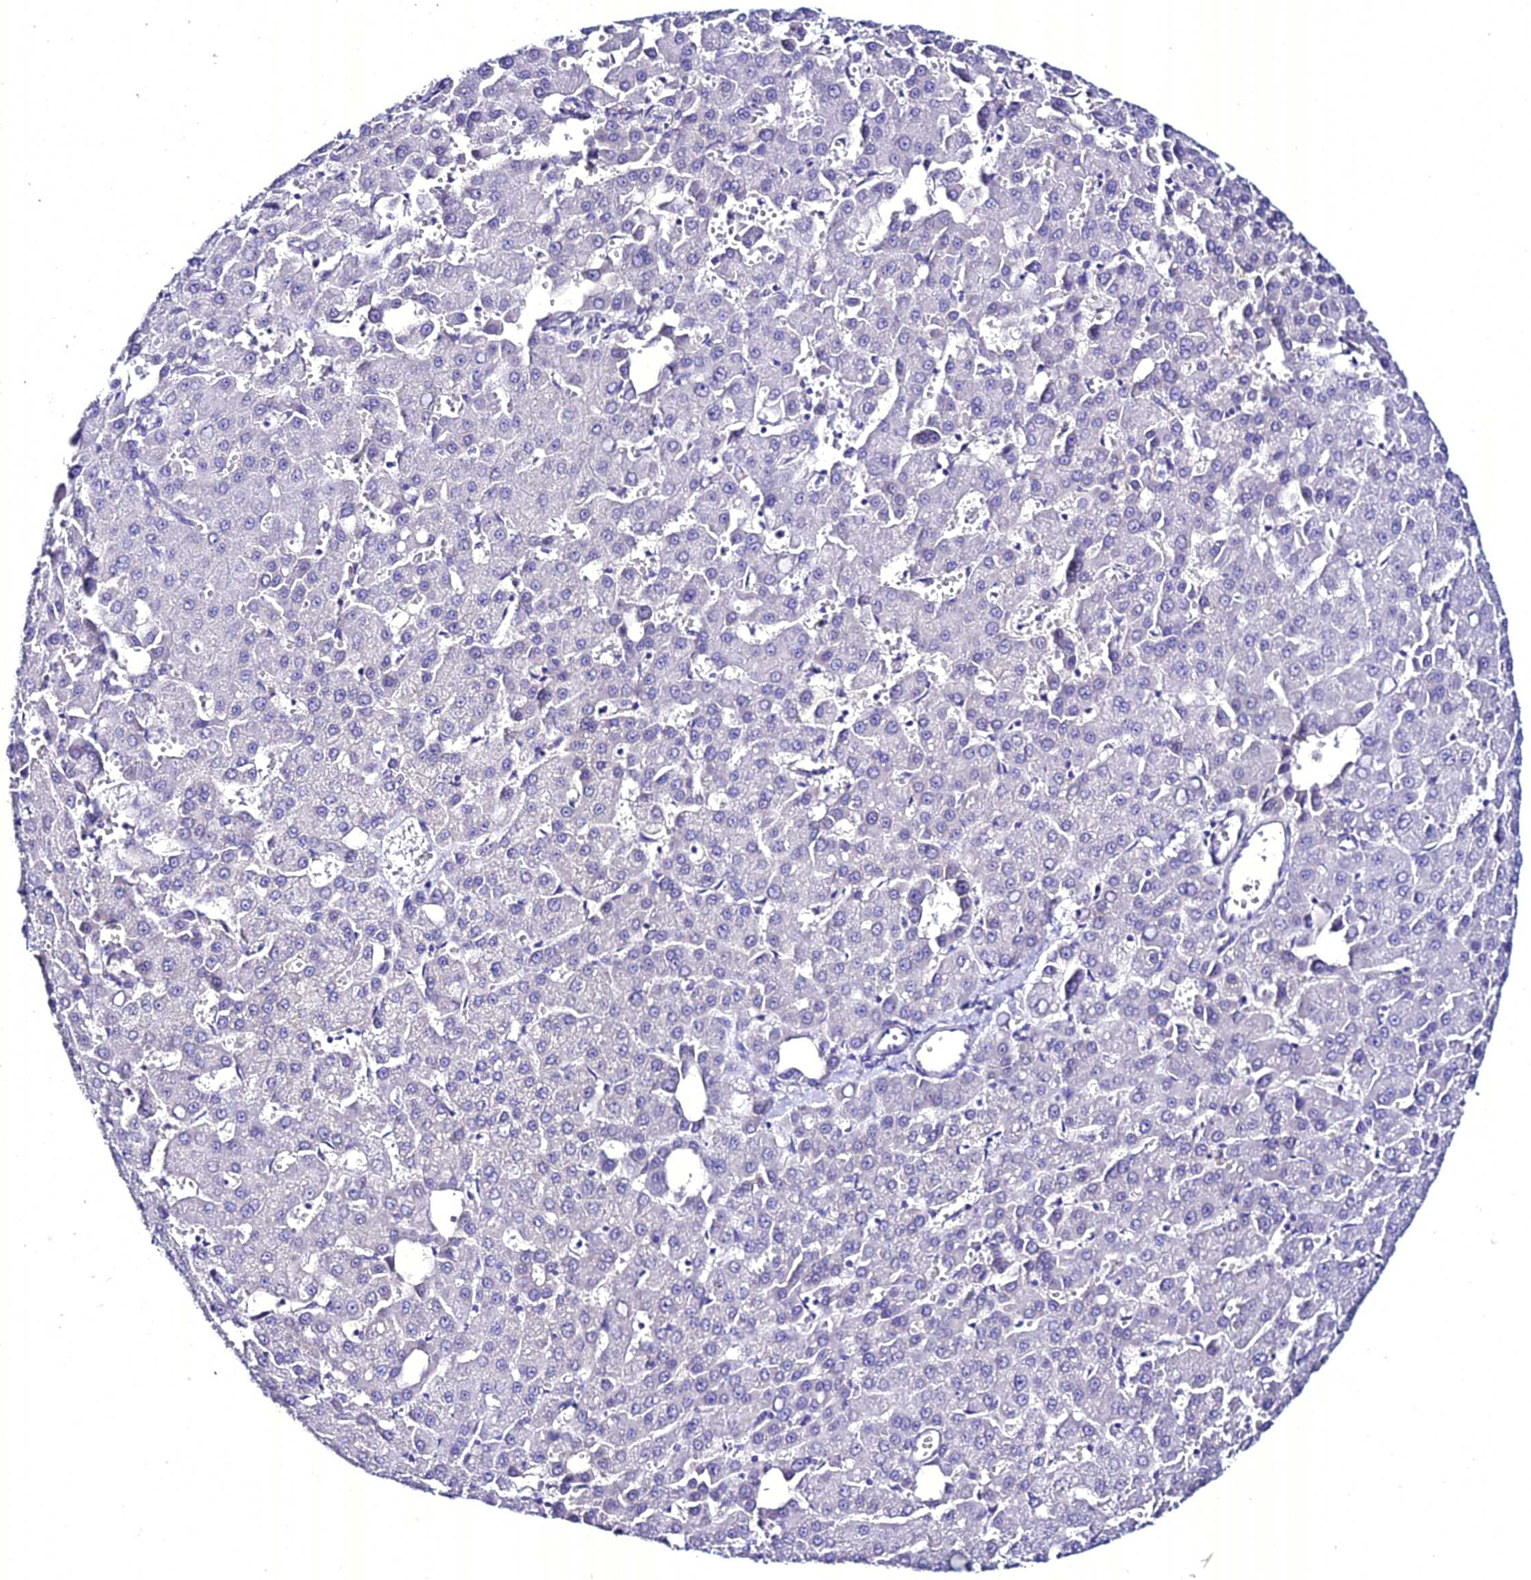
{"staining": {"intensity": "negative", "quantity": "none", "location": "none"}, "tissue": "liver cancer", "cell_type": "Tumor cells", "image_type": "cancer", "snomed": [{"axis": "morphology", "description": "Carcinoma, Hepatocellular, NOS"}, {"axis": "topography", "description": "Liver"}], "caption": "IHC of liver hepatocellular carcinoma shows no positivity in tumor cells.", "gene": "ATG16L2", "patient": {"sex": "male", "age": 47}}